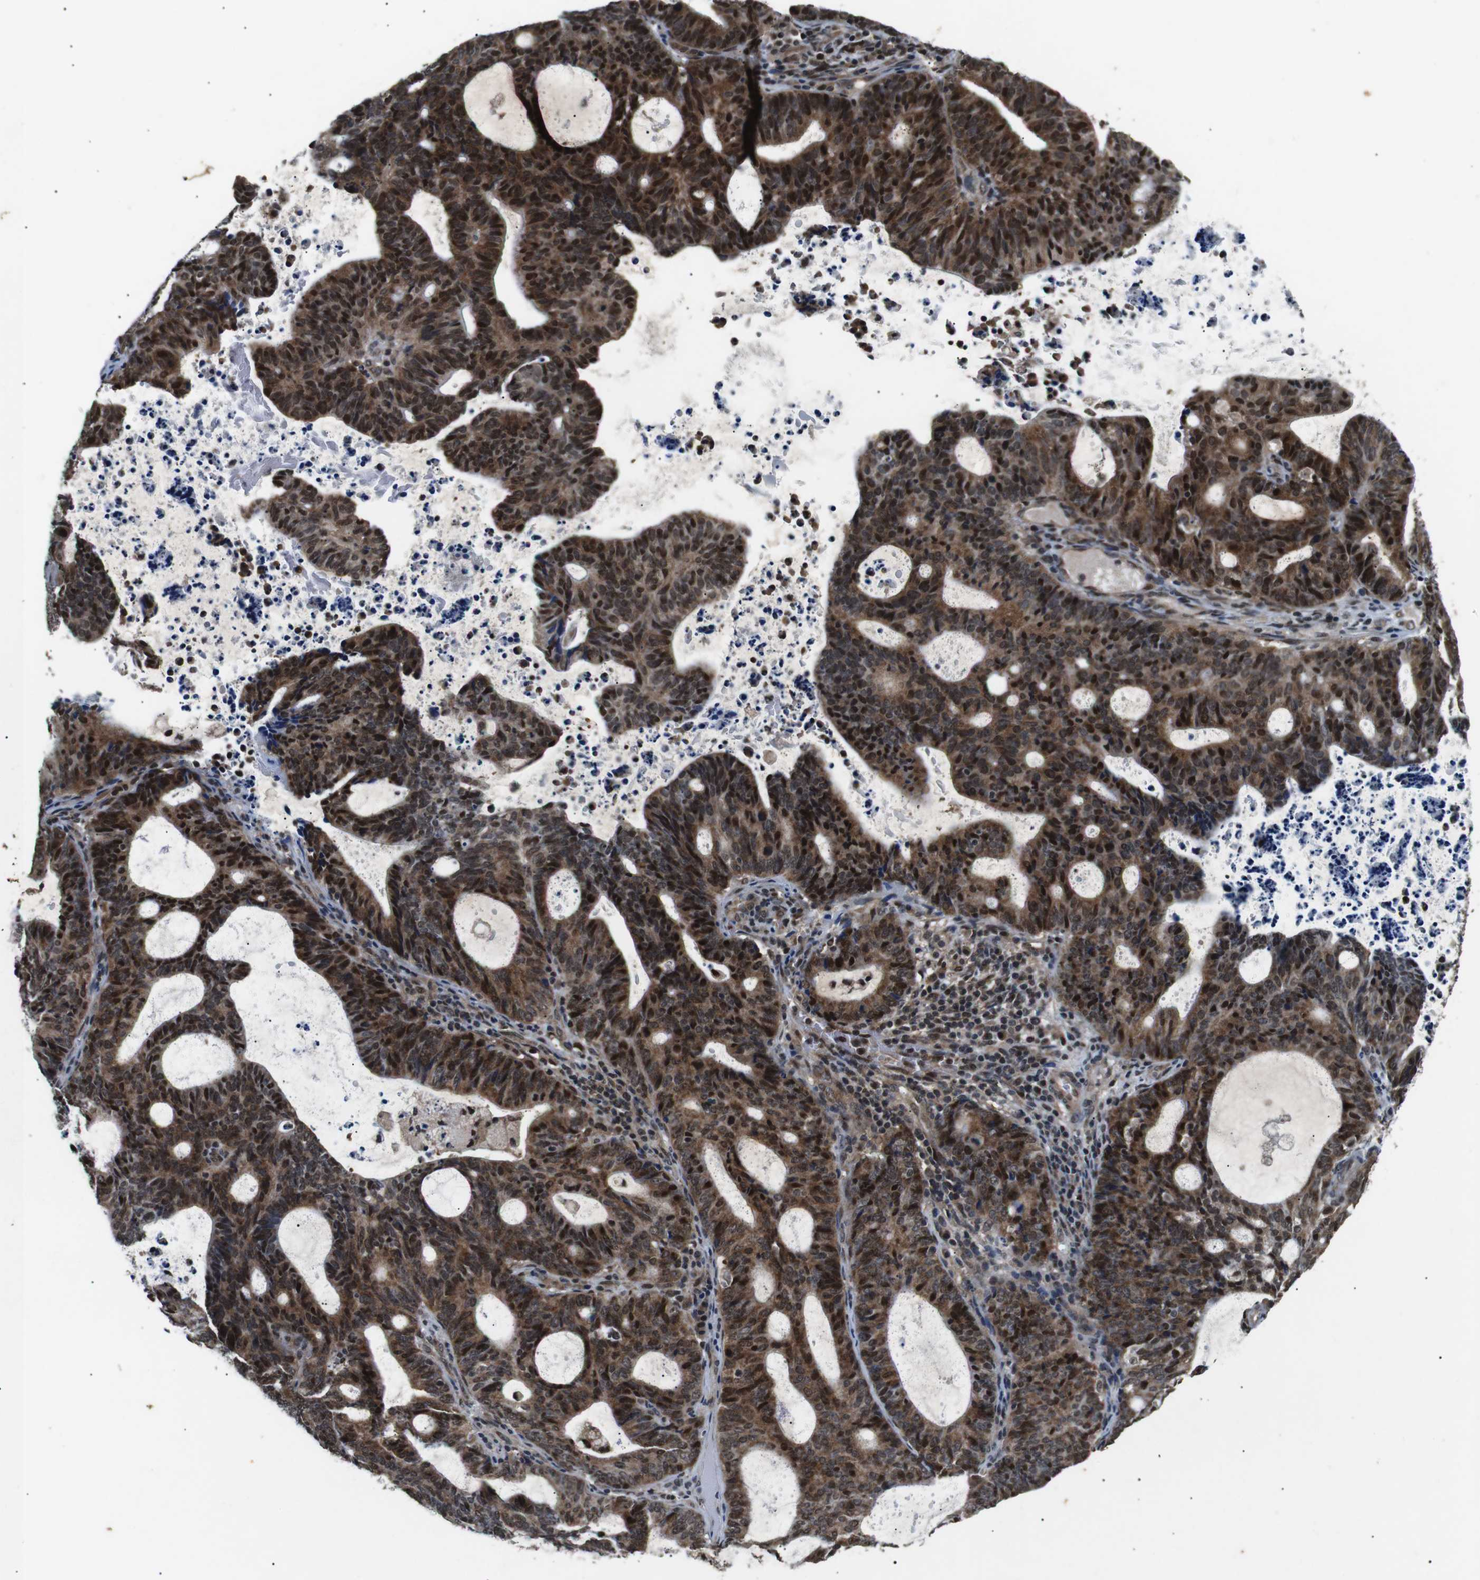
{"staining": {"intensity": "strong", "quantity": ">75%", "location": "cytoplasmic/membranous,nuclear"}, "tissue": "endometrial cancer", "cell_type": "Tumor cells", "image_type": "cancer", "snomed": [{"axis": "morphology", "description": "Adenocarcinoma, NOS"}, {"axis": "topography", "description": "Uterus"}], "caption": "Protein analysis of adenocarcinoma (endometrial) tissue exhibits strong cytoplasmic/membranous and nuclear staining in about >75% of tumor cells. The protein is shown in brown color, while the nuclei are stained blue.", "gene": "SKP1", "patient": {"sex": "female", "age": 83}}